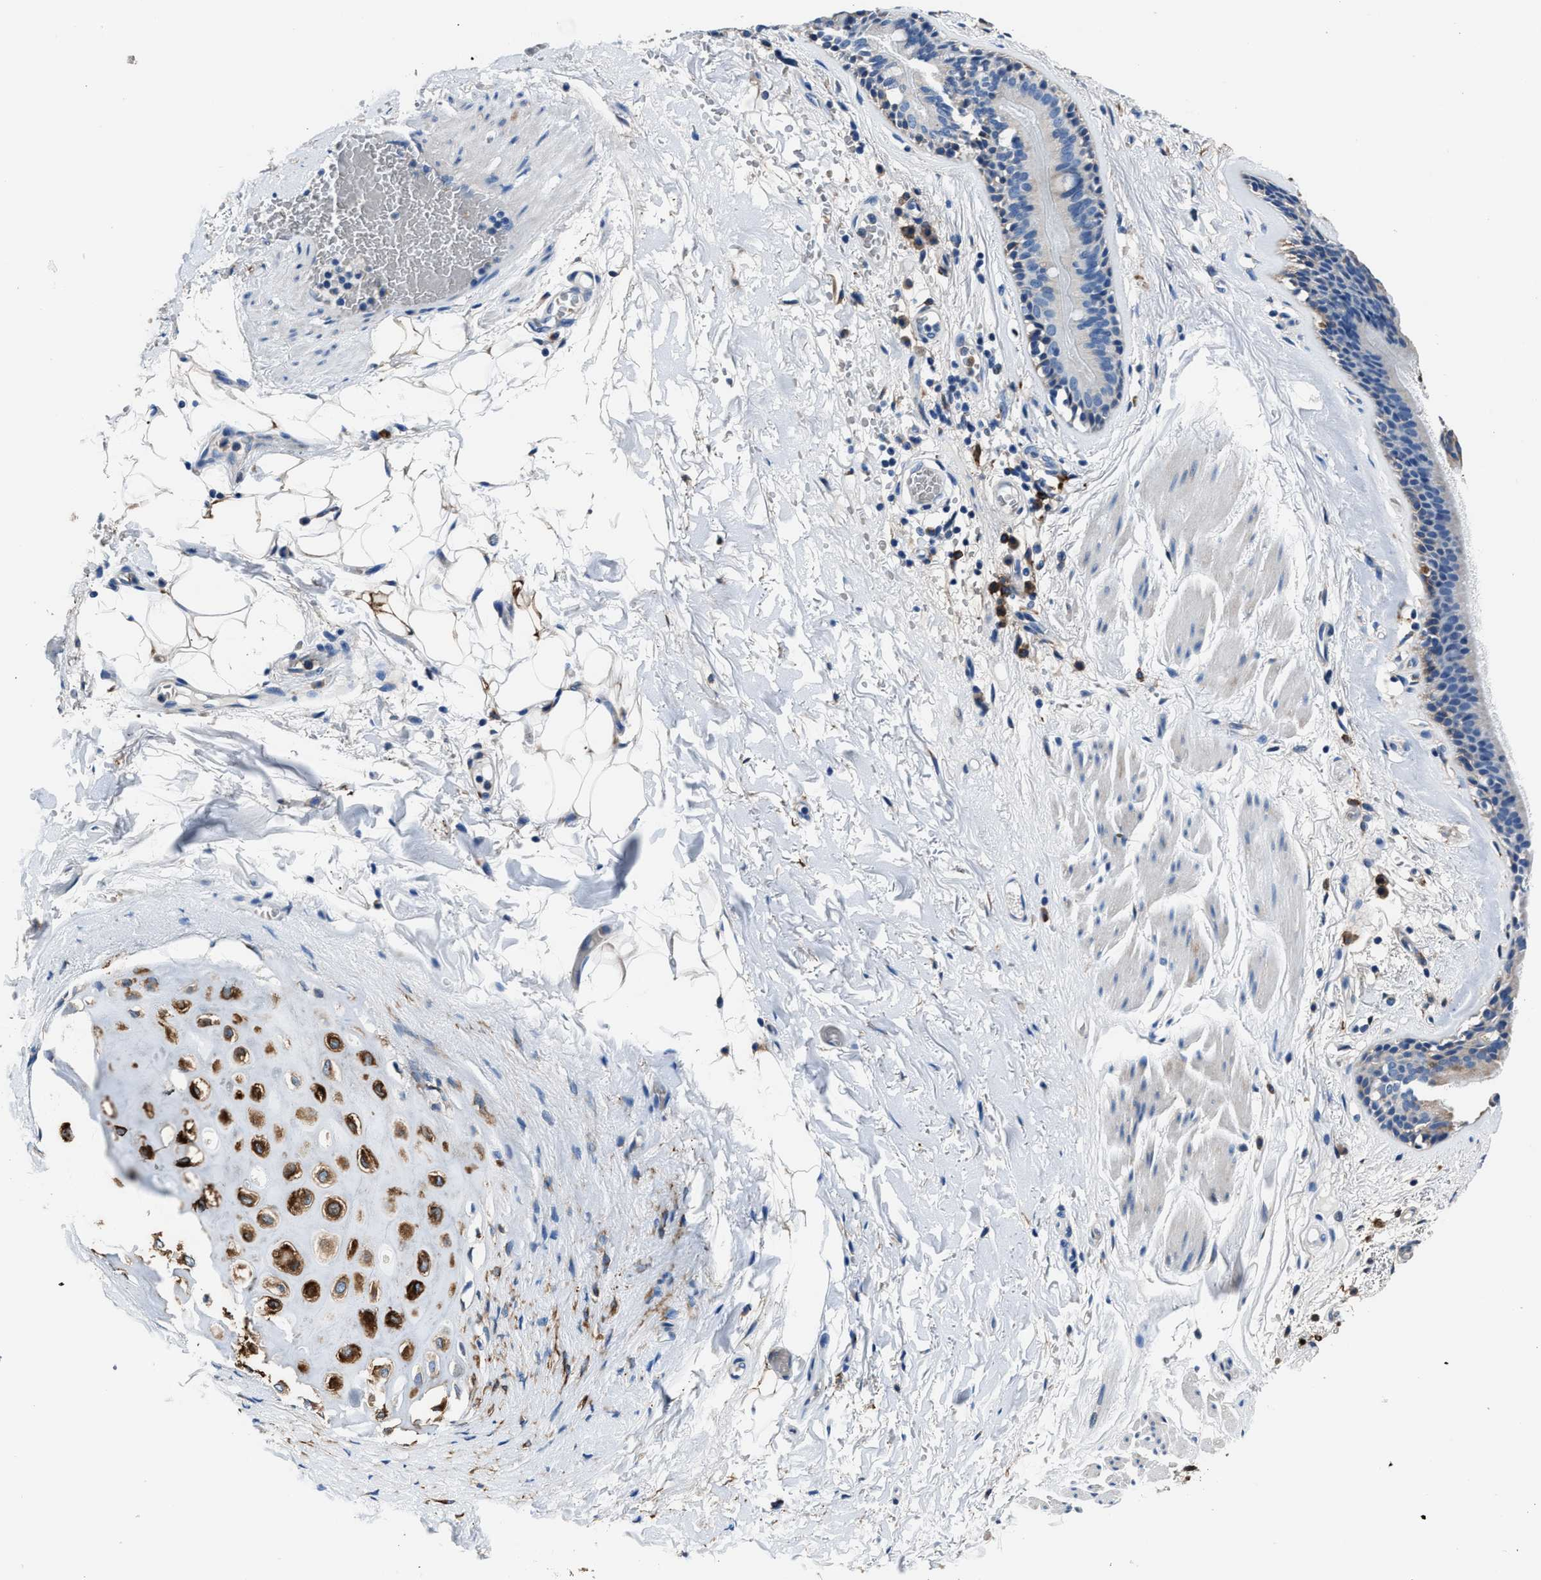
{"staining": {"intensity": "weak", "quantity": "<25%", "location": "cytoplasmic/membranous"}, "tissue": "bronchus", "cell_type": "Respiratory epithelial cells", "image_type": "normal", "snomed": [{"axis": "morphology", "description": "Normal tissue, NOS"}, {"axis": "topography", "description": "Cartilage tissue"}], "caption": "DAB (3,3'-diaminobenzidine) immunohistochemical staining of benign human bronchus demonstrates no significant expression in respiratory epithelial cells. The staining was performed using DAB to visualize the protein expression in brown, while the nuclei were stained in blue with hematoxylin (Magnification: 20x).", "gene": "FTL", "patient": {"sex": "female", "age": 63}}